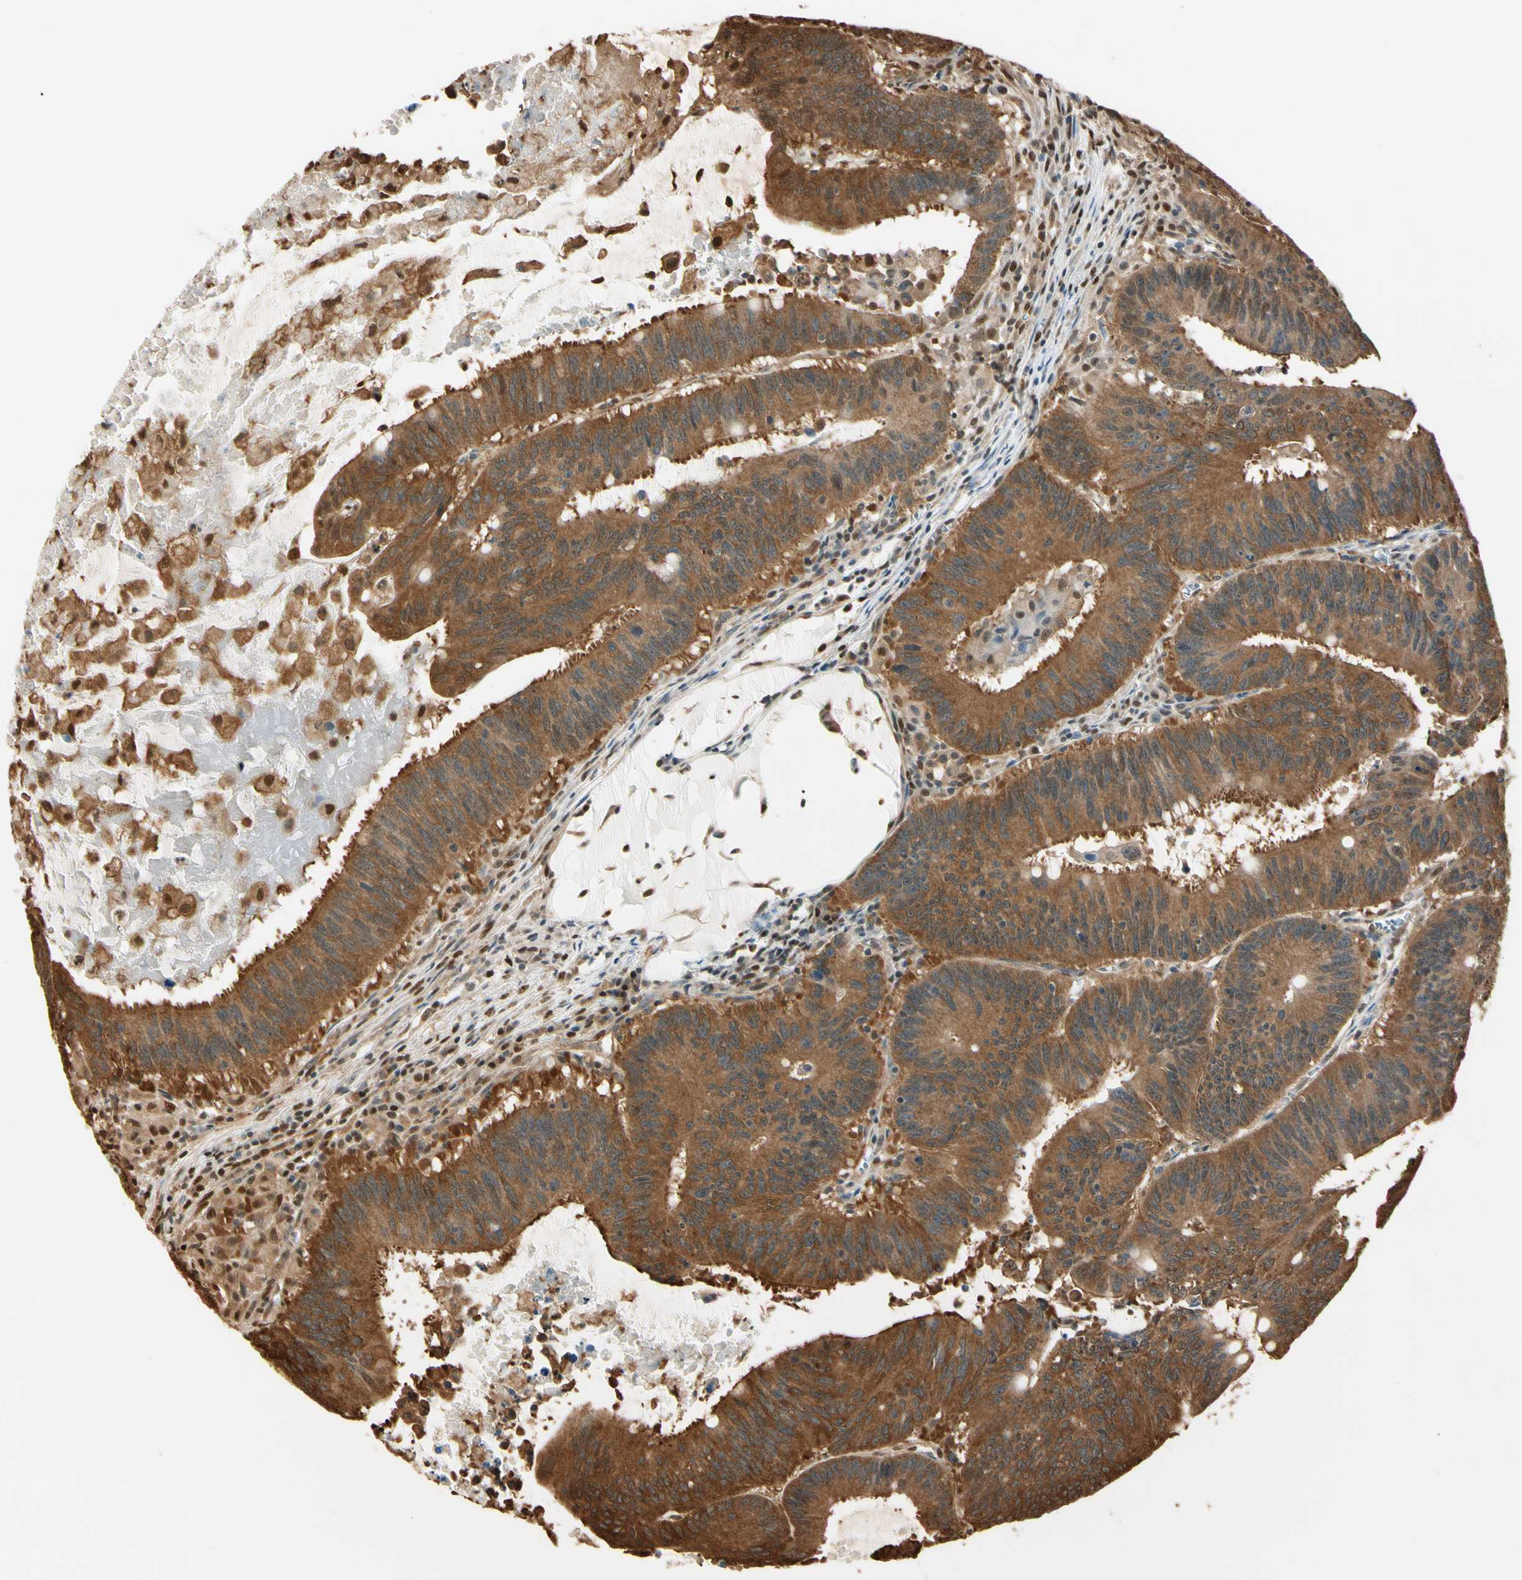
{"staining": {"intensity": "moderate", "quantity": ">75%", "location": "cytoplasmic/membranous,nuclear"}, "tissue": "colorectal cancer", "cell_type": "Tumor cells", "image_type": "cancer", "snomed": [{"axis": "morphology", "description": "Adenocarcinoma, NOS"}, {"axis": "topography", "description": "Colon"}], "caption": "Colorectal adenocarcinoma stained with DAB (3,3'-diaminobenzidine) immunohistochemistry (IHC) exhibits medium levels of moderate cytoplasmic/membranous and nuclear positivity in approximately >75% of tumor cells. The protein is stained brown, and the nuclei are stained in blue (DAB IHC with brightfield microscopy, high magnification).", "gene": "PNCK", "patient": {"sex": "male", "age": 45}}